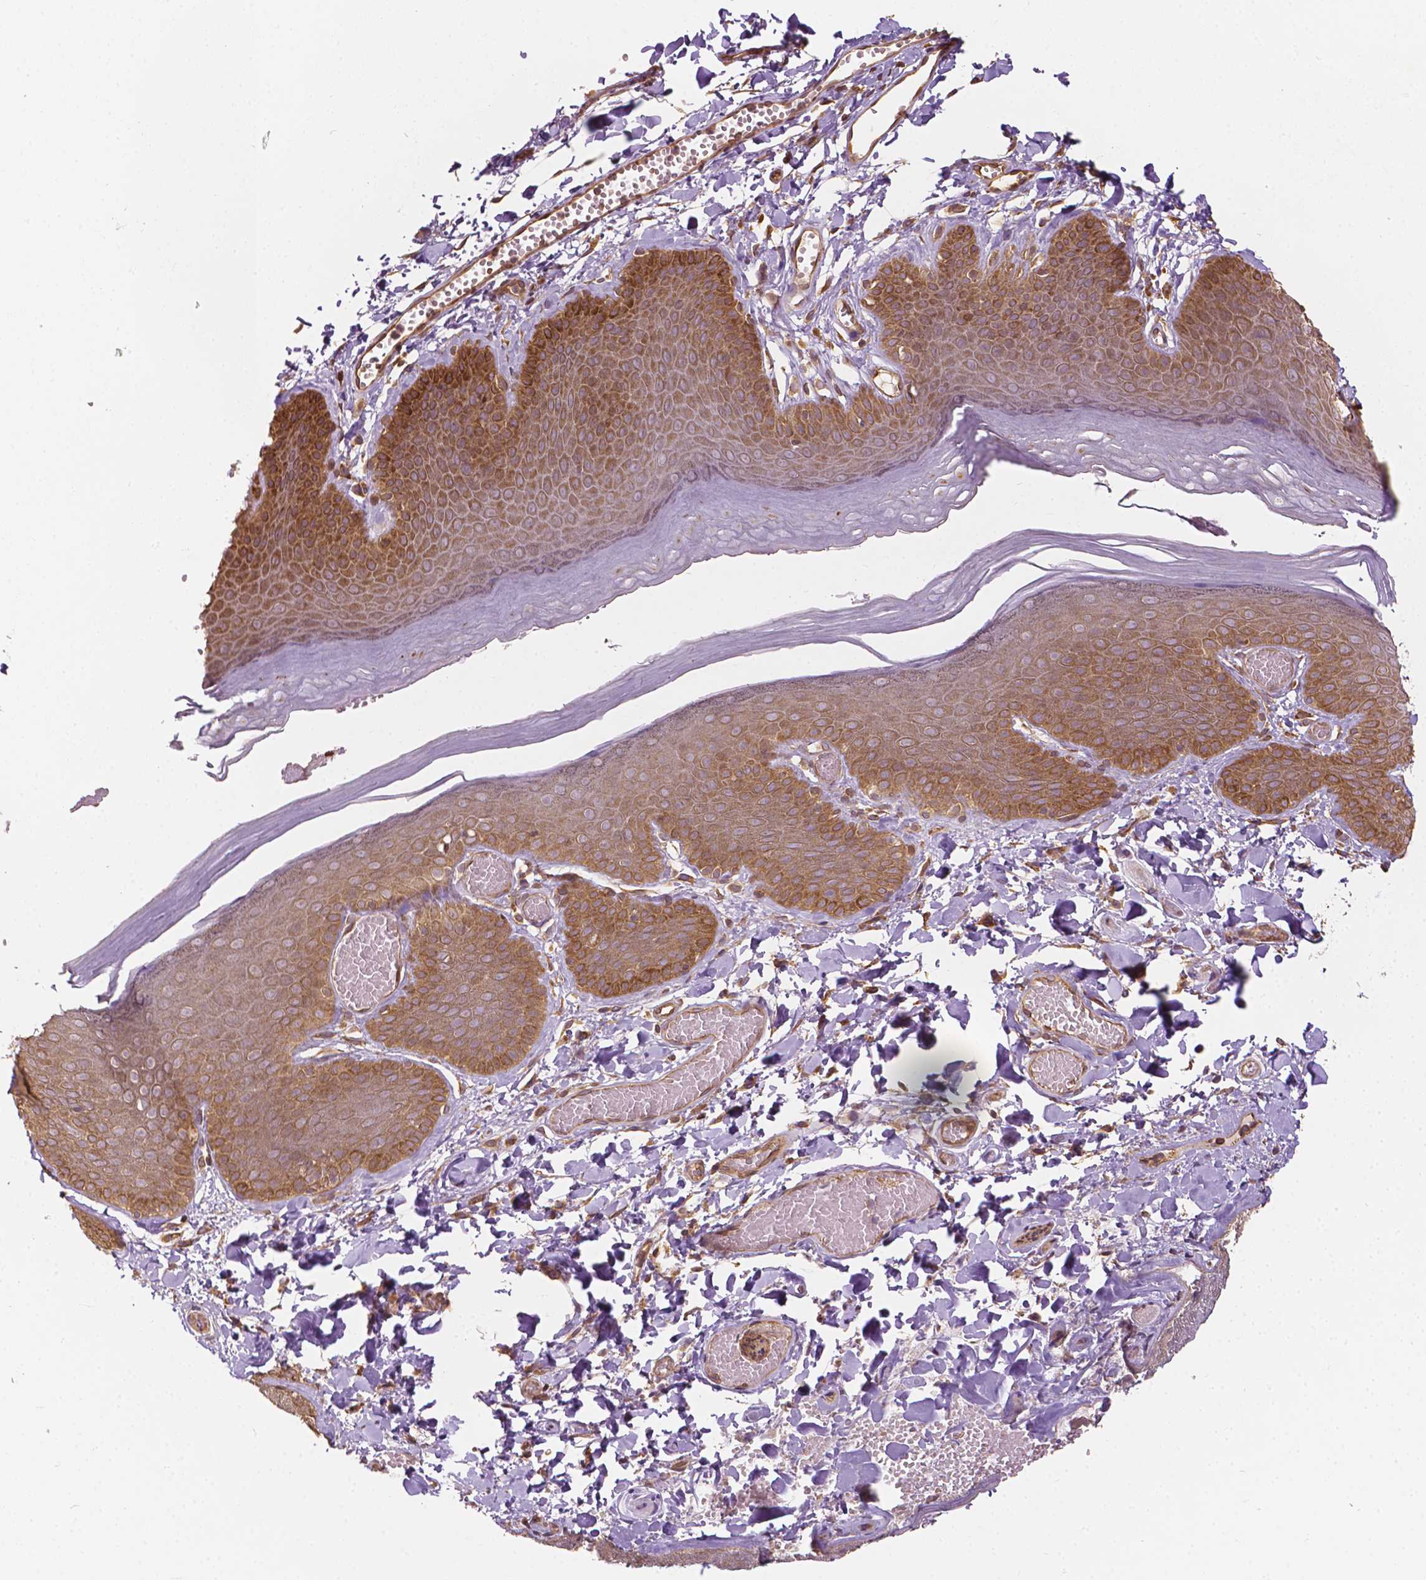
{"staining": {"intensity": "moderate", "quantity": ">75%", "location": "cytoplasmic/membranous"}, "tissue": "skin", "cell_type": "Epidermal cells", "image_type": "normal", "snomed": [{"axis": "morphology", "description": "Normal tissue, NOS"}, {"axis": "topography", "description": "Anal"}], "caption": "Skin stained for a protein reveals moderate cytoplasmic/membranous positivity in epidermal cells. The staining was performed using DAB, with brown indicating positive protein expression. Nuclei are stained blue with hematoxylin.", "gene": "G3BP1", "patient": {"sex": "male", "age": 53}}